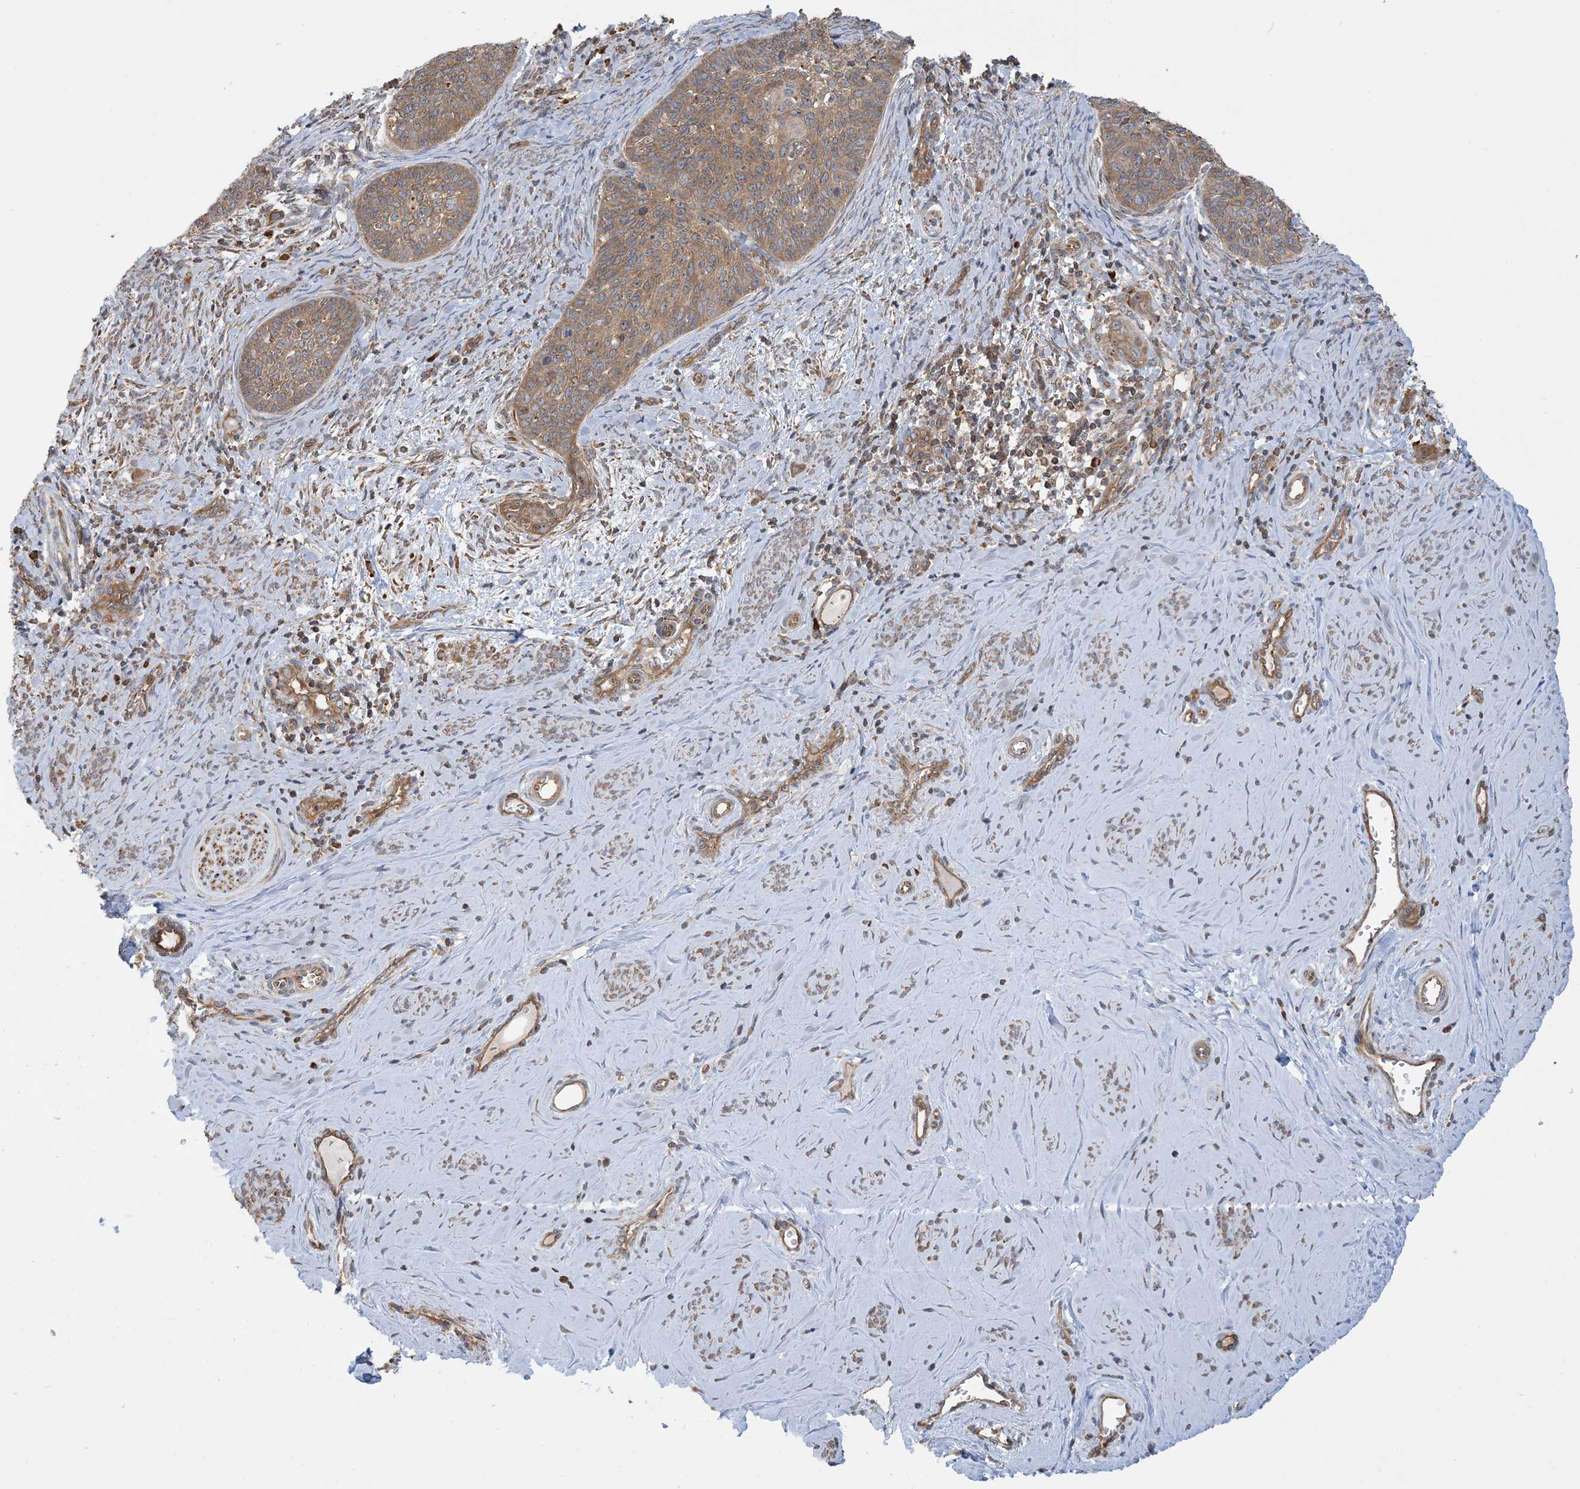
{"staining": {"intensity": "moderate", "quantity": ">75%", "location": "cytoplasmic/membranous,nuclear"}, "tissue": "cervical cancer", "cell_type": "Tumor cells", "image_type": "cancer", "snomed": [{"axis": "morphology", "description": "Squamous cell carcinoma, NOS"}, {"axis": "topography", "description": "Cervix"}], "caption": "Protein analysis of cervical cancer tissue displays moderate cytoplasmic/membranous and nuclear staining in approximately >75% of tumor cells.", "gene": "SRP72", "patient": {"sex": "female", "age": 33}}